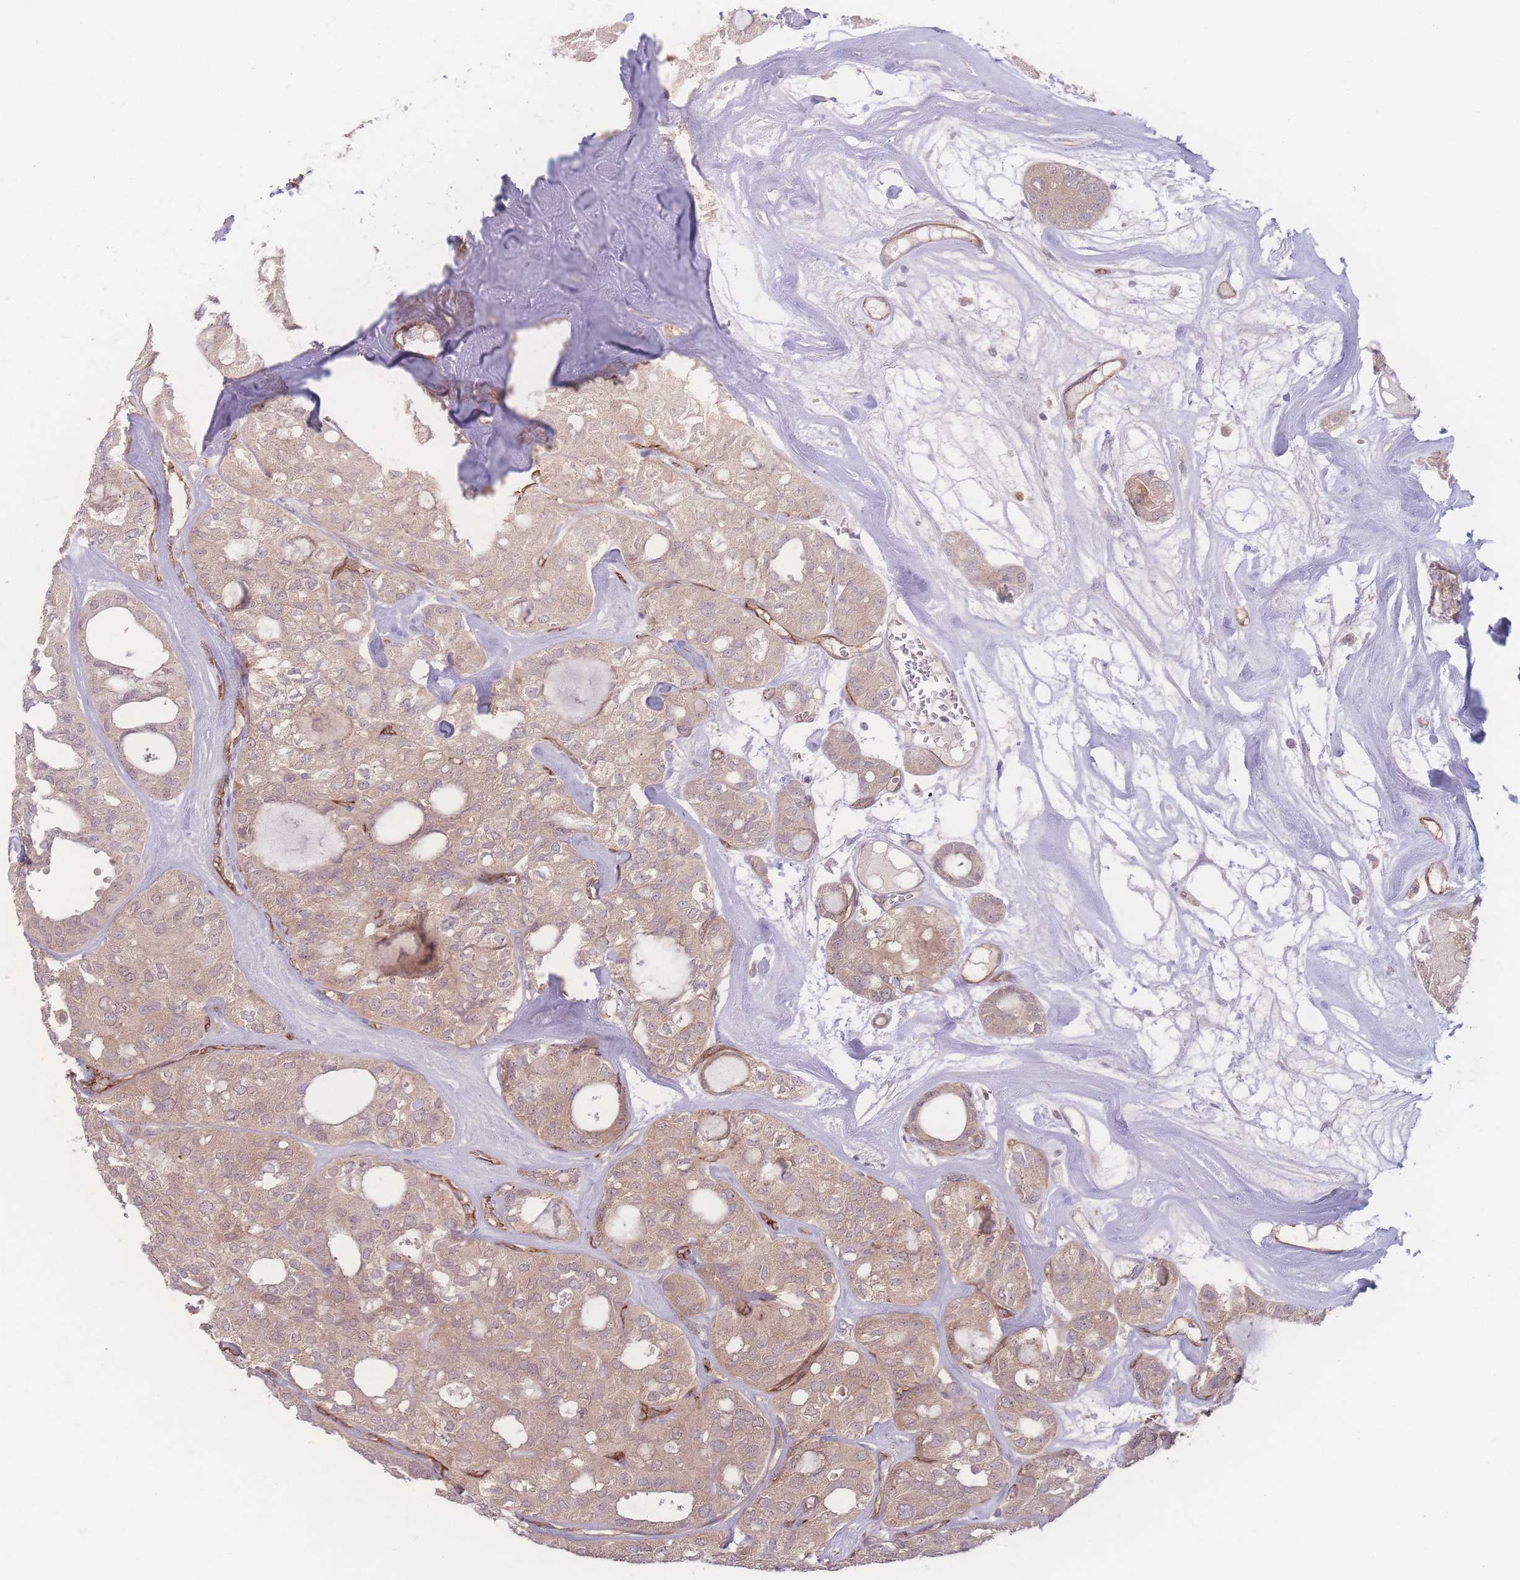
{"staining": {"intensity": "weak", "quantity": ">75%", "location": "cytoplasmic/membranous"}, "tissue": "thyroid cancer", "cell_type": "Tumor cells", "image_type": "cancer", "snomed": [{"axis": "morphology", "description": "Follicular adenoma carcinoma, NOS"}, {"axis": "topography", "description": "Thyroid gland"}], "caption": "A photomicrograph of follicular adenoma carcinoma (thyroid) stained for a protein displays weak cytoplasmic/membranous brown staining in tumor cells. (IHC, brightfield microscopy, high magnification).", "gene": "INSR", "patient": {"sex": "male", "age": 75}}